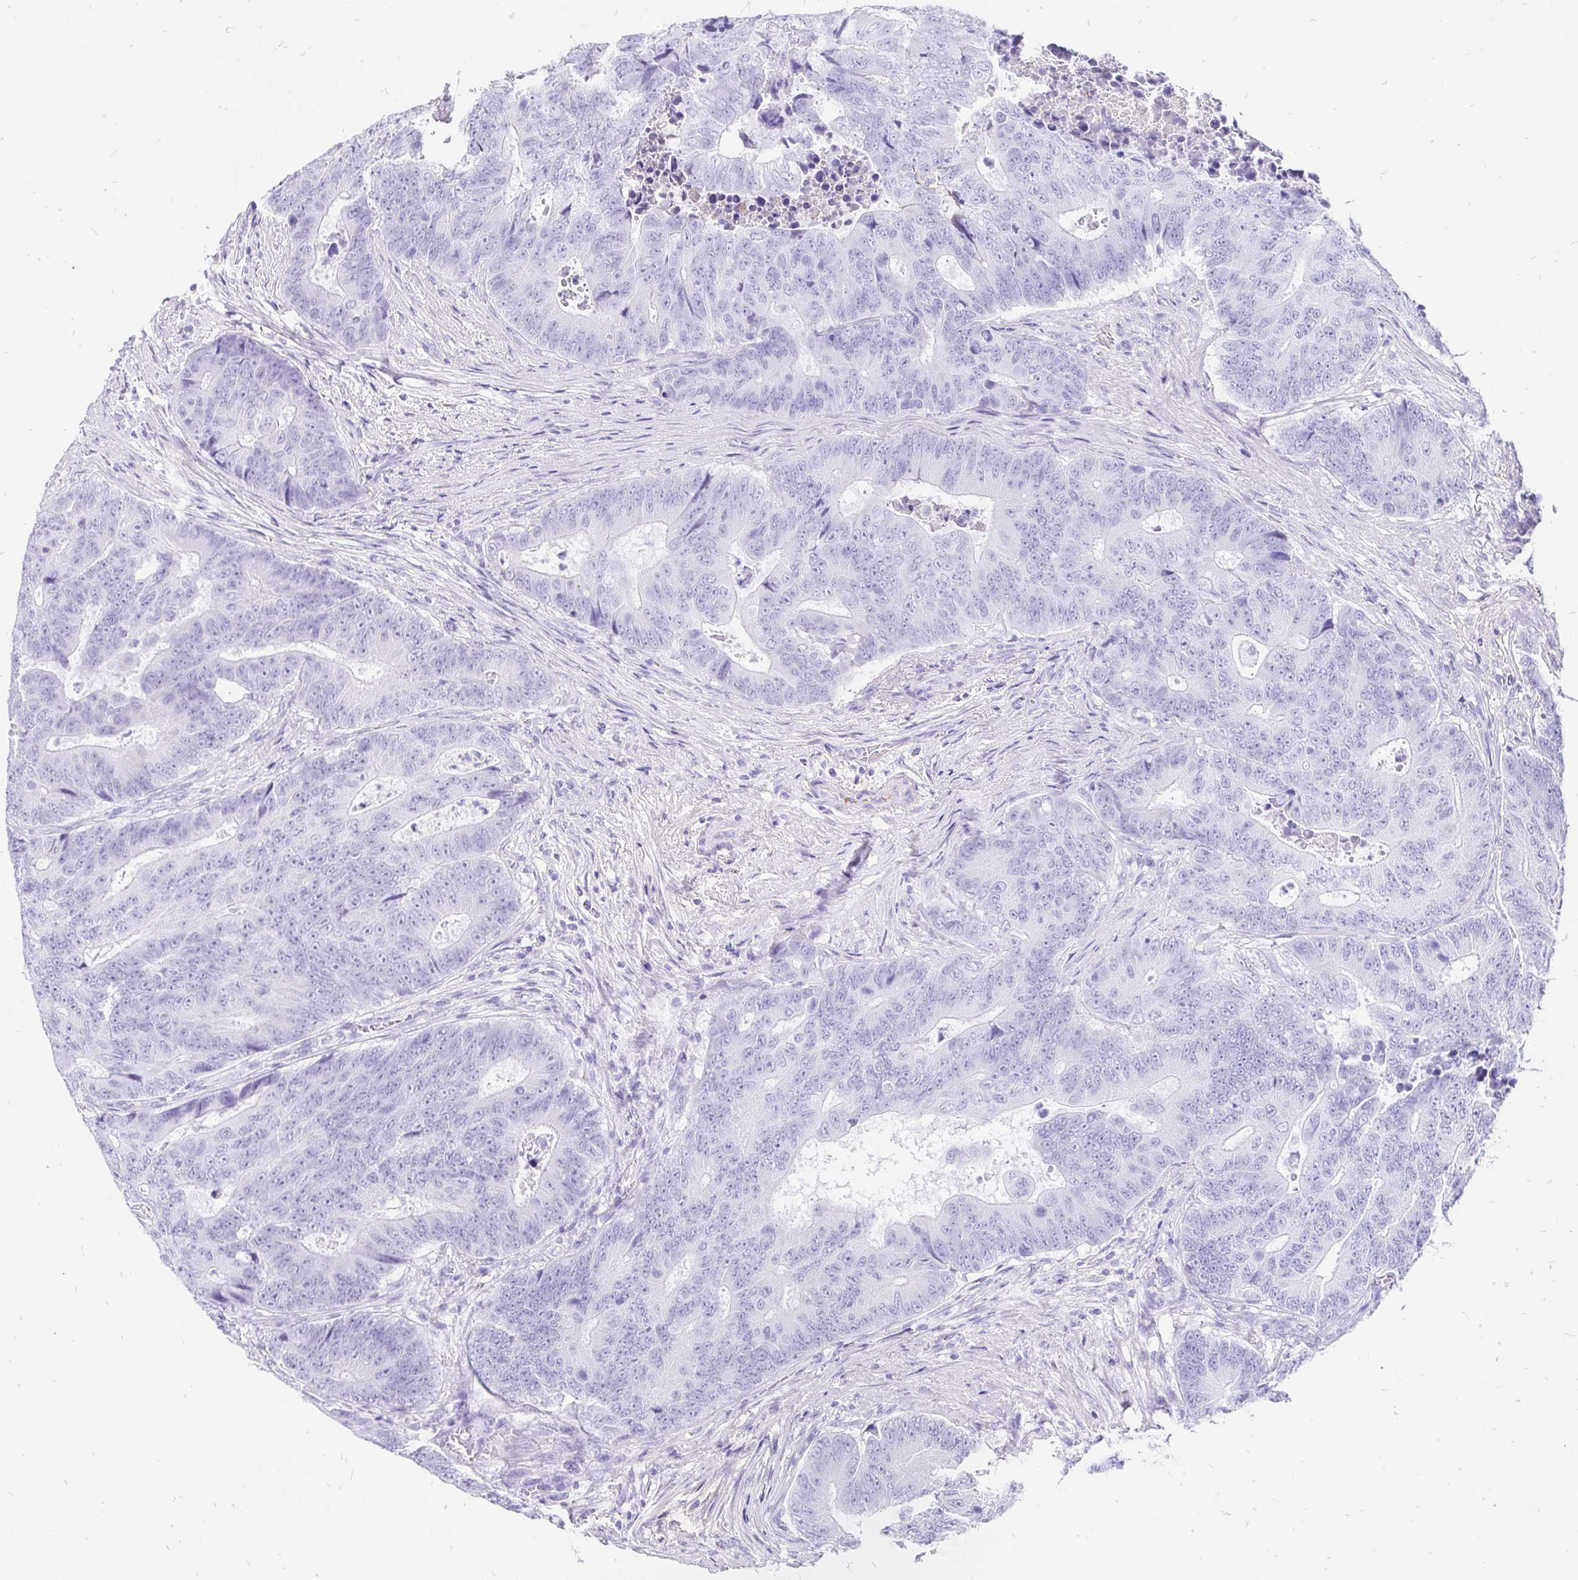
{"staining": {"intensity": "negative", "quantity": "none", "location": "none"}, "tissue": "colorectal cancer", "cell_type": "Tumor cells", "image_type": "cancer", "snomed": [{"axis": "morphology", "description": "Adenocarcinoma, NOS"}, {"axis": "topography", "description": "Colon"}], "caption": "Colorectal cancer (adenocarcinoma) was stained to show a protein in brown. There is no significant staining in tumor cells. (Stains: DAB (3,3'-diaminobenzidine) immunohistochemistry (IHC) with hematoxylin counter stain, Microscopy: brightfield microscopy at high magnification).", "gene": "KRT13", "patient": {"sex": "female", "age": 48}}